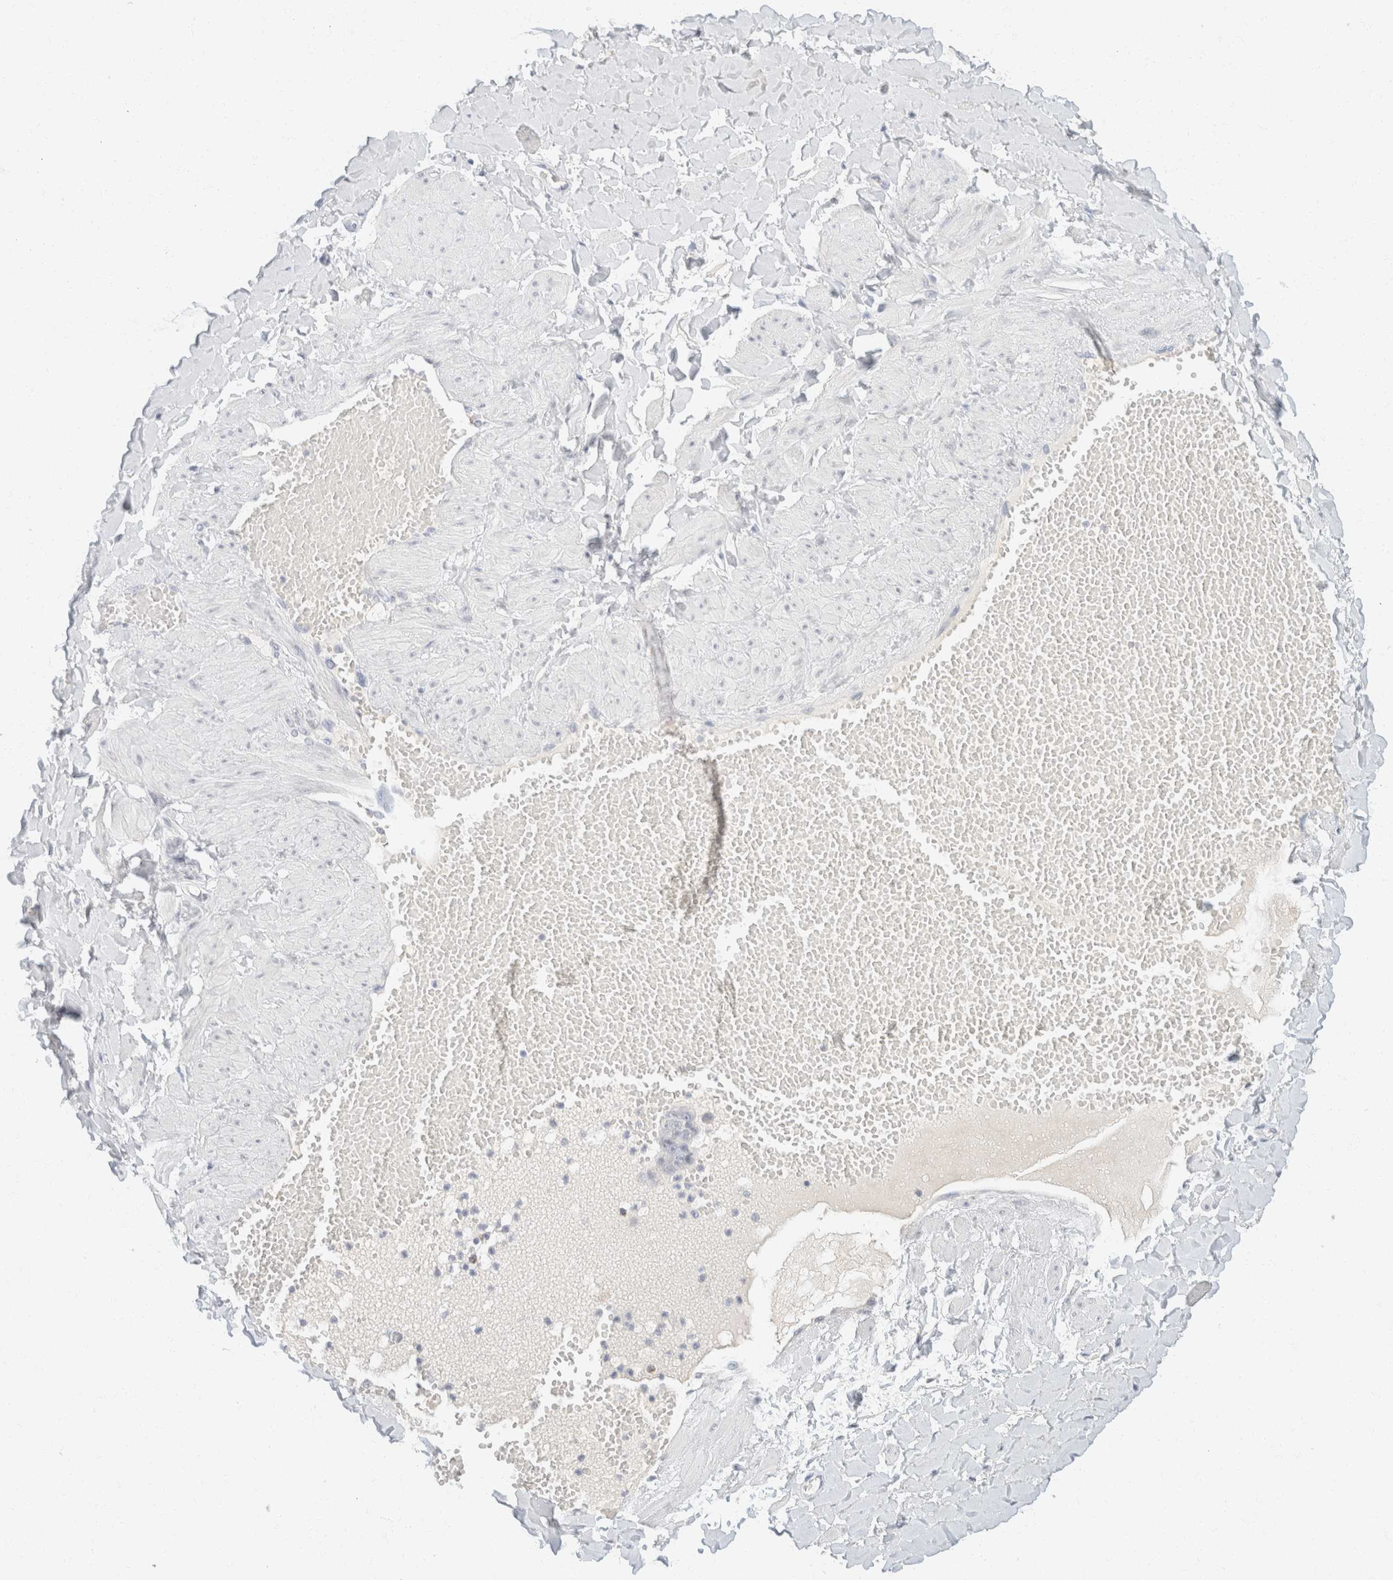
{"staining": {"intensity": "negative", "quantity": "none", "location": "none"}, "tissue": "adipose tissue", "cell_type": "Adipocytes", "image_type": "normal", "snomed": [{"axis": "morphology", "description": "Normal tissue, NOS"}, {"axis": "topography", "description": "Adipose tissue"}, {"axis": "topography", "description": "Vascular tissue"}, {"axis": "topography", "description": "Peripheral nerve tissue"}], "caption": "Immunohistochemistry (IHC) photomicrograph of unremarkable adipose tissue: adipose tissue stained with DAB (3,3'-diaminobenzidine) shows no significant protein positivity in adipocytes. Nuclei are stained in blue.", "gene": "KRT20", "patient": {"sex": "male", "age": 25}}